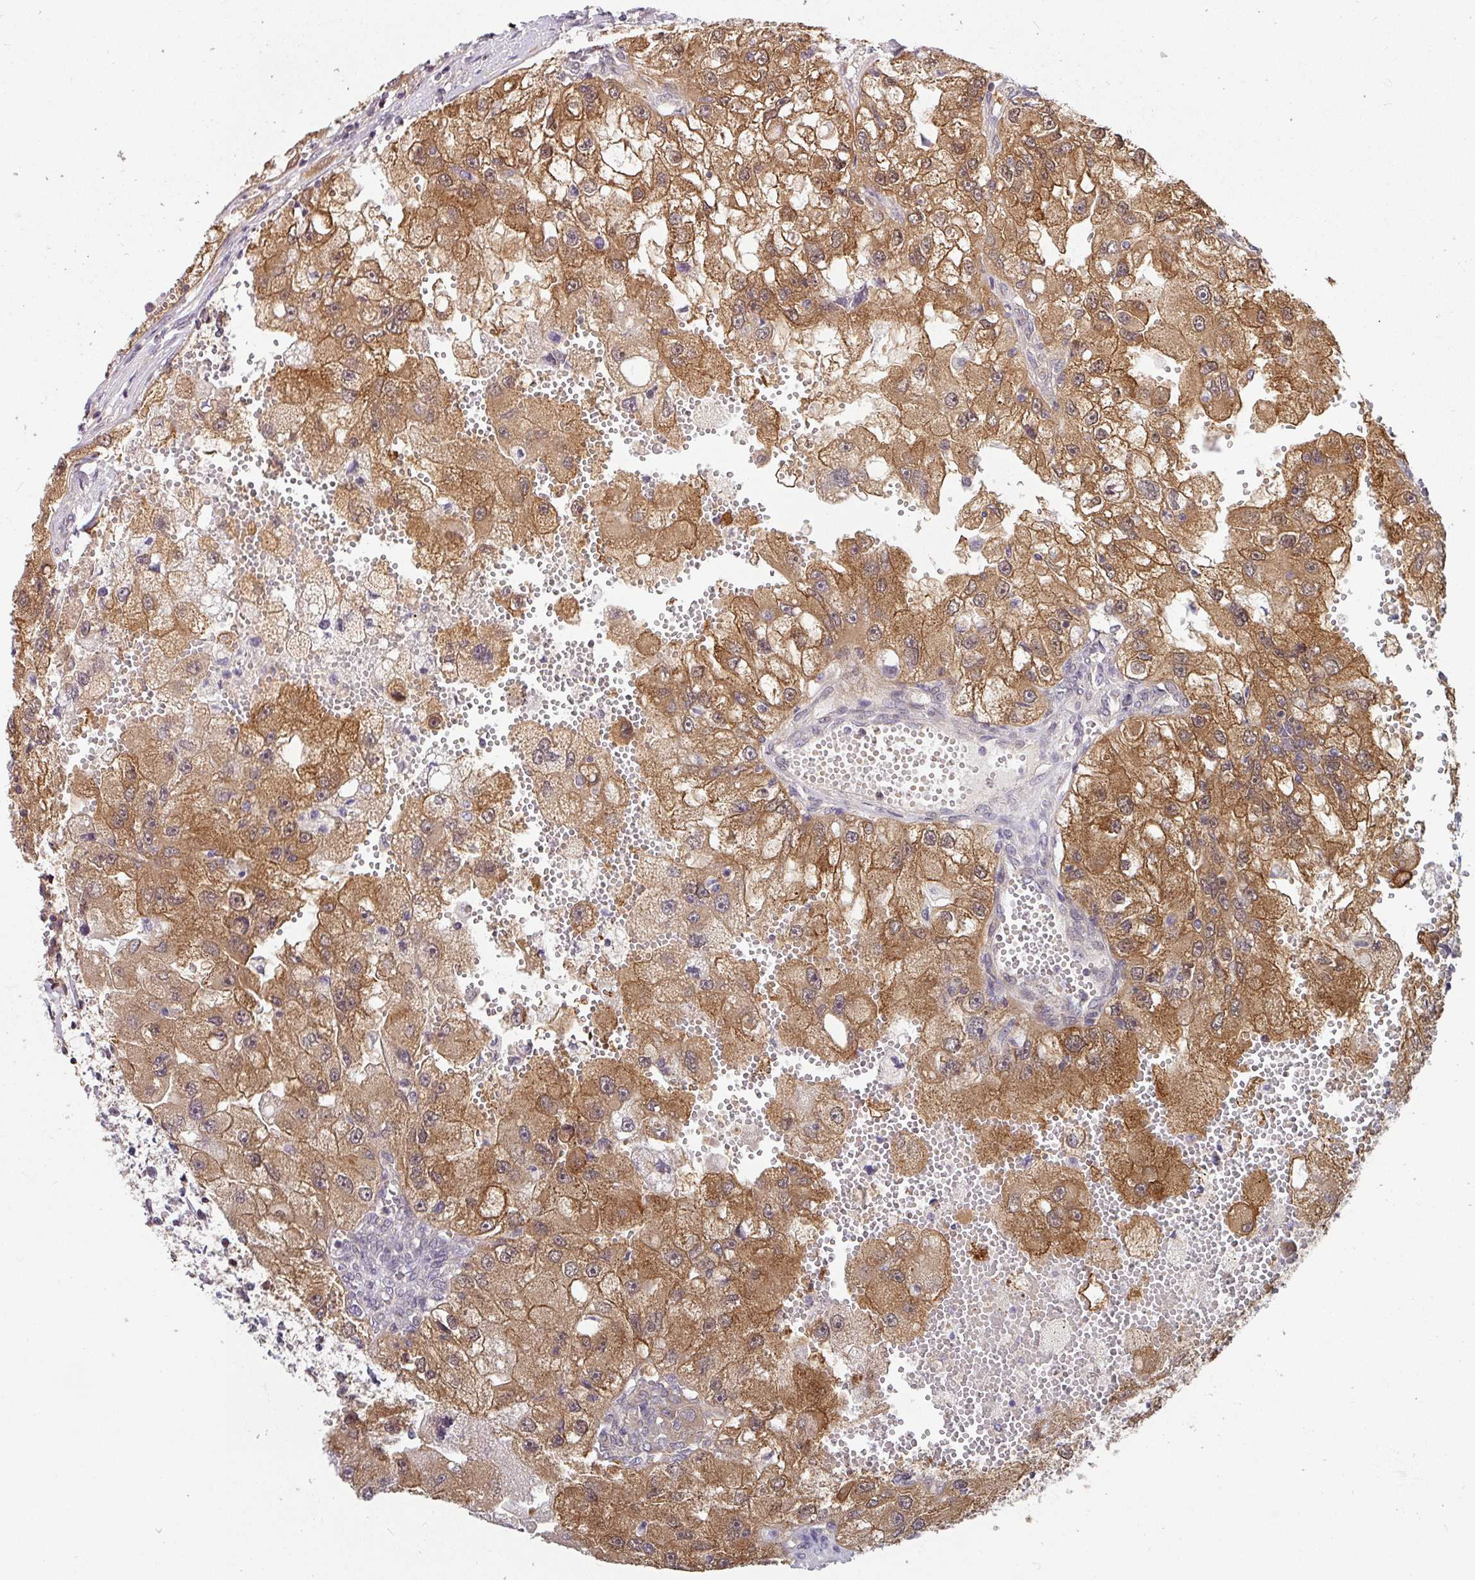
{"staining": {"intensity": "moderate", "quantity": ">75%", "location": "cytoplasmic/membranous"}, "tissue": "renal cancer", "cell_type": "Tumor cells", "image_type": "cancer", "snomed": [{"axis": "morphology", "description": "Adenocarcinoma, NOS"}, {"axis": "topography", "description": "Kidney"}], "caption": "IHC photomicrograph of neoplastic tissue: human renal cancer stained using immunohistochemistry (IHC) shows medium levels of moderate protein expression localized specifically in the cytoplasmic/membranous of tumor cells, appearing as a cytoplasmic/membranous brown color.", "gene": "SHB", "patient": {"sex": "male", "age": 63}}